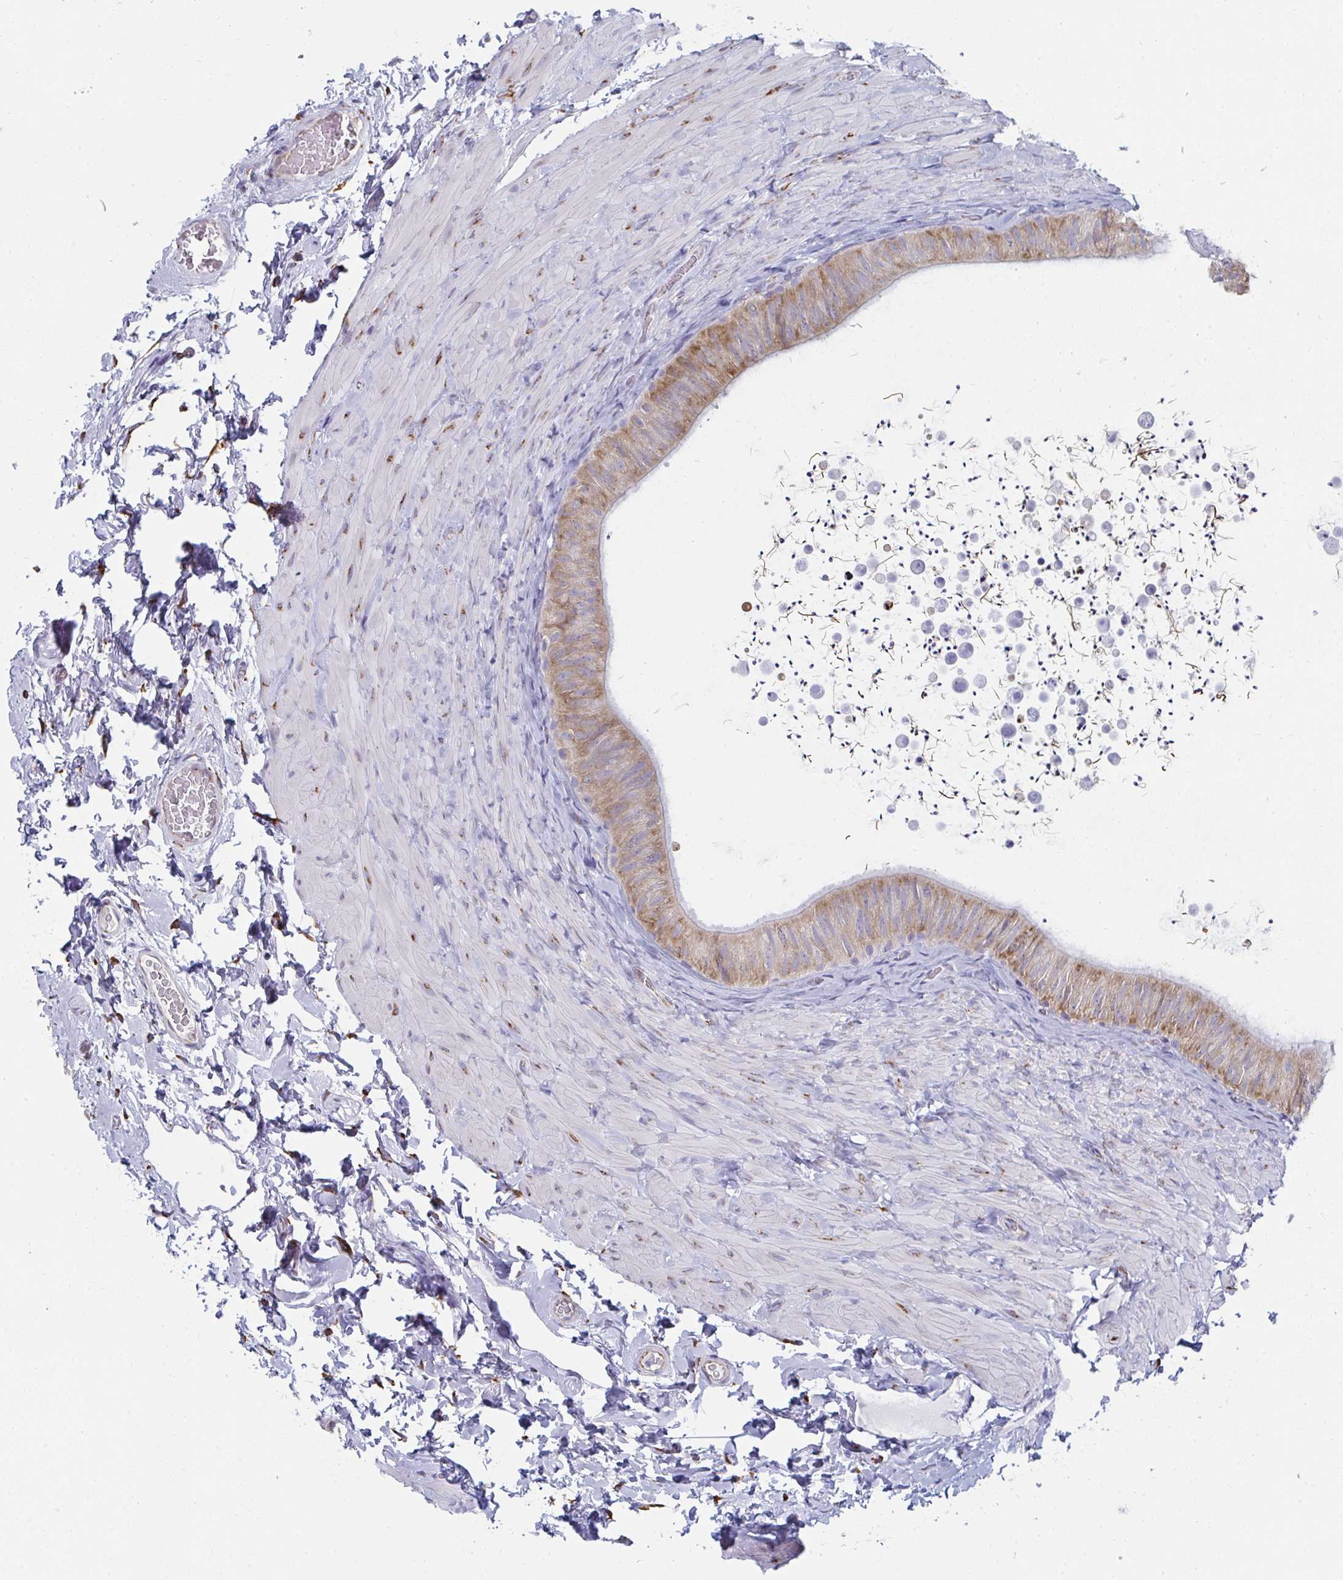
{"staining": {"intensity": "moderate", "quantity": ">75%", "location": "cytoplasmic/membranous"}, "tissue": "epididymis", "cell_type": "Glandular cells", "image_type": "normal", "snomed": [{"axis": "morphology", "description": "Normal tissue, NOS"}, {"axis": "topography", "description": "Epididymis, spermatic cord, NOS"}, {"axis": "topography", "description": "Epididymis"}], "caption": "A medium amount of moderate cytoplasmic/membranous staining is seen in approximately >75% of glandular cells in benign epididymis.", "gene": "SHROOM1", "patient": {"sex": "male", "age": 31}}